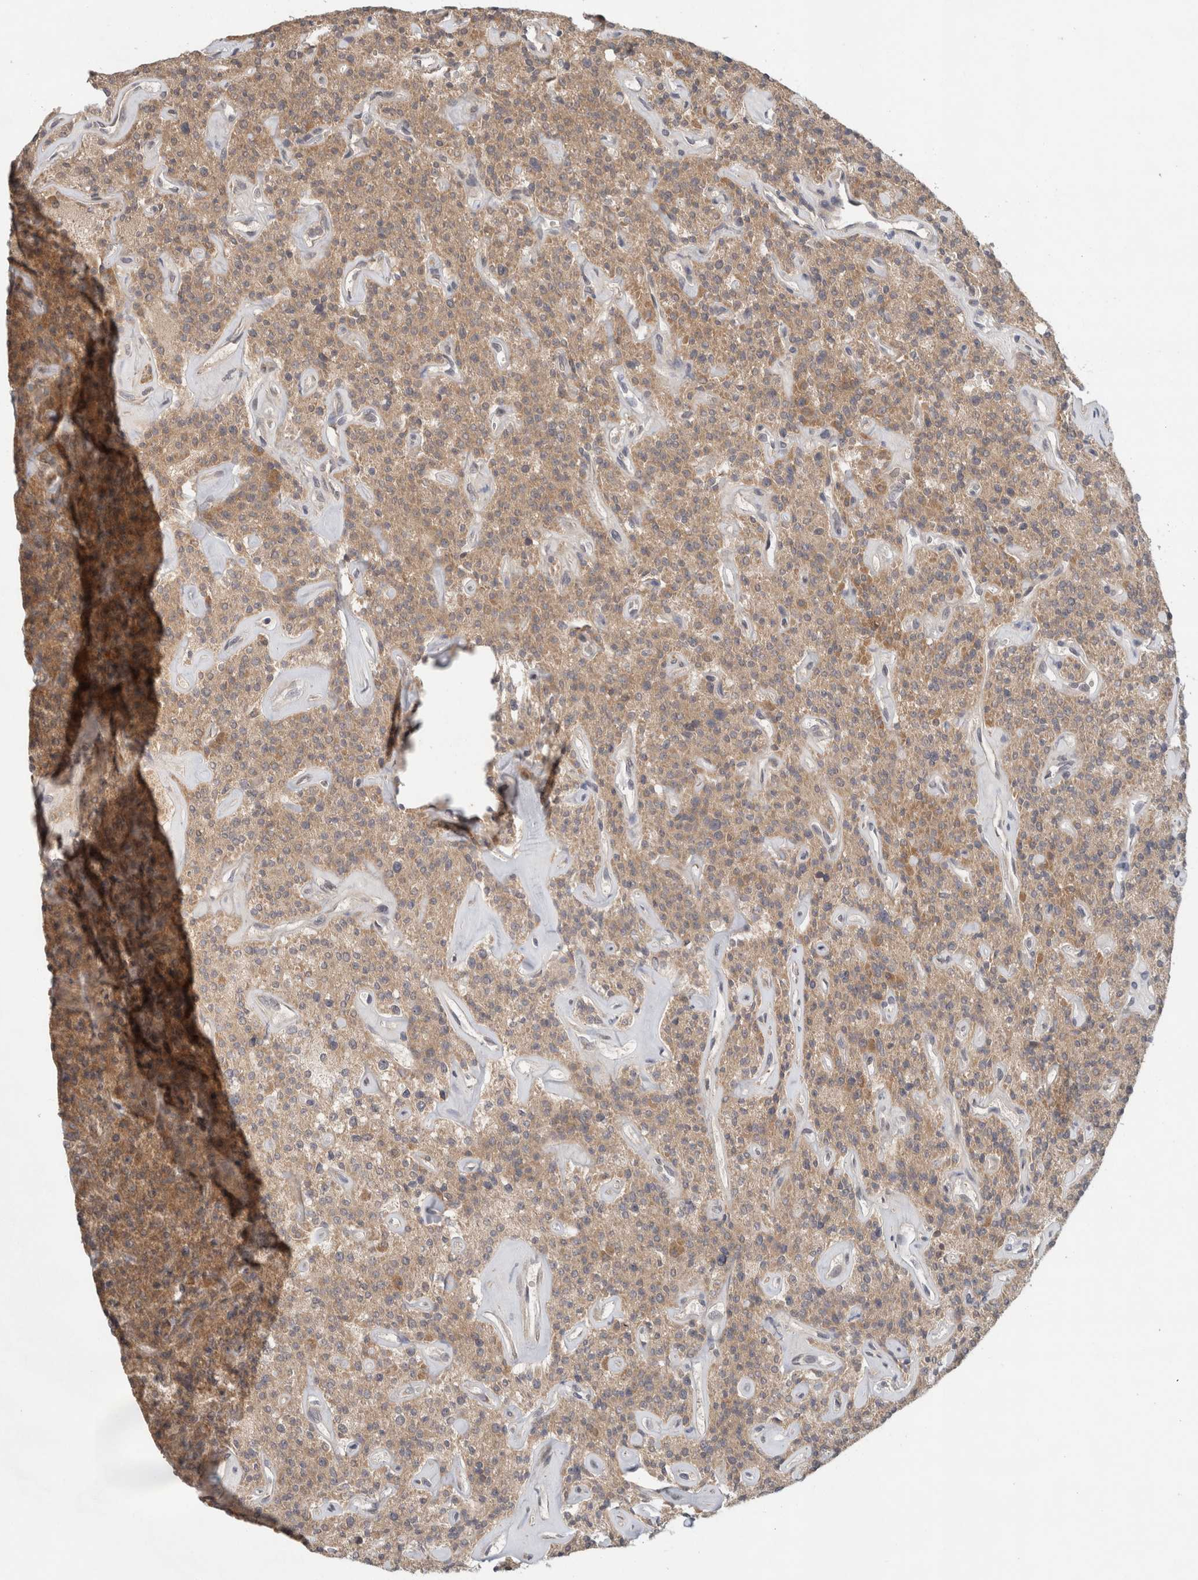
{"staining": {"intensity": "moderate", "quantity": ">75%", "location": "cytoplasmic/membranous"}, "tissue": "parathyroid gland", "cell_type": "Glandular cells", "image_type": "normal", "snomed": [{"axis": "morphology", "description": "Normal tissue, NOS"}, {"axis": "topography", "description": "Parathyroid gland"}], "caption": "Glandular cells reveal medium levels of moderate cytoplasmic/membranous expression in approximately >75% of cells in benign parathyroid gland. Using DAB (3,3'-diaminobenzidine) (brown) and hematoxylin (blue) stains, captured at high magnification using brightfield microscopy.", "gene": "SGK1", "patient": {"sex": "male", "age": 46}}